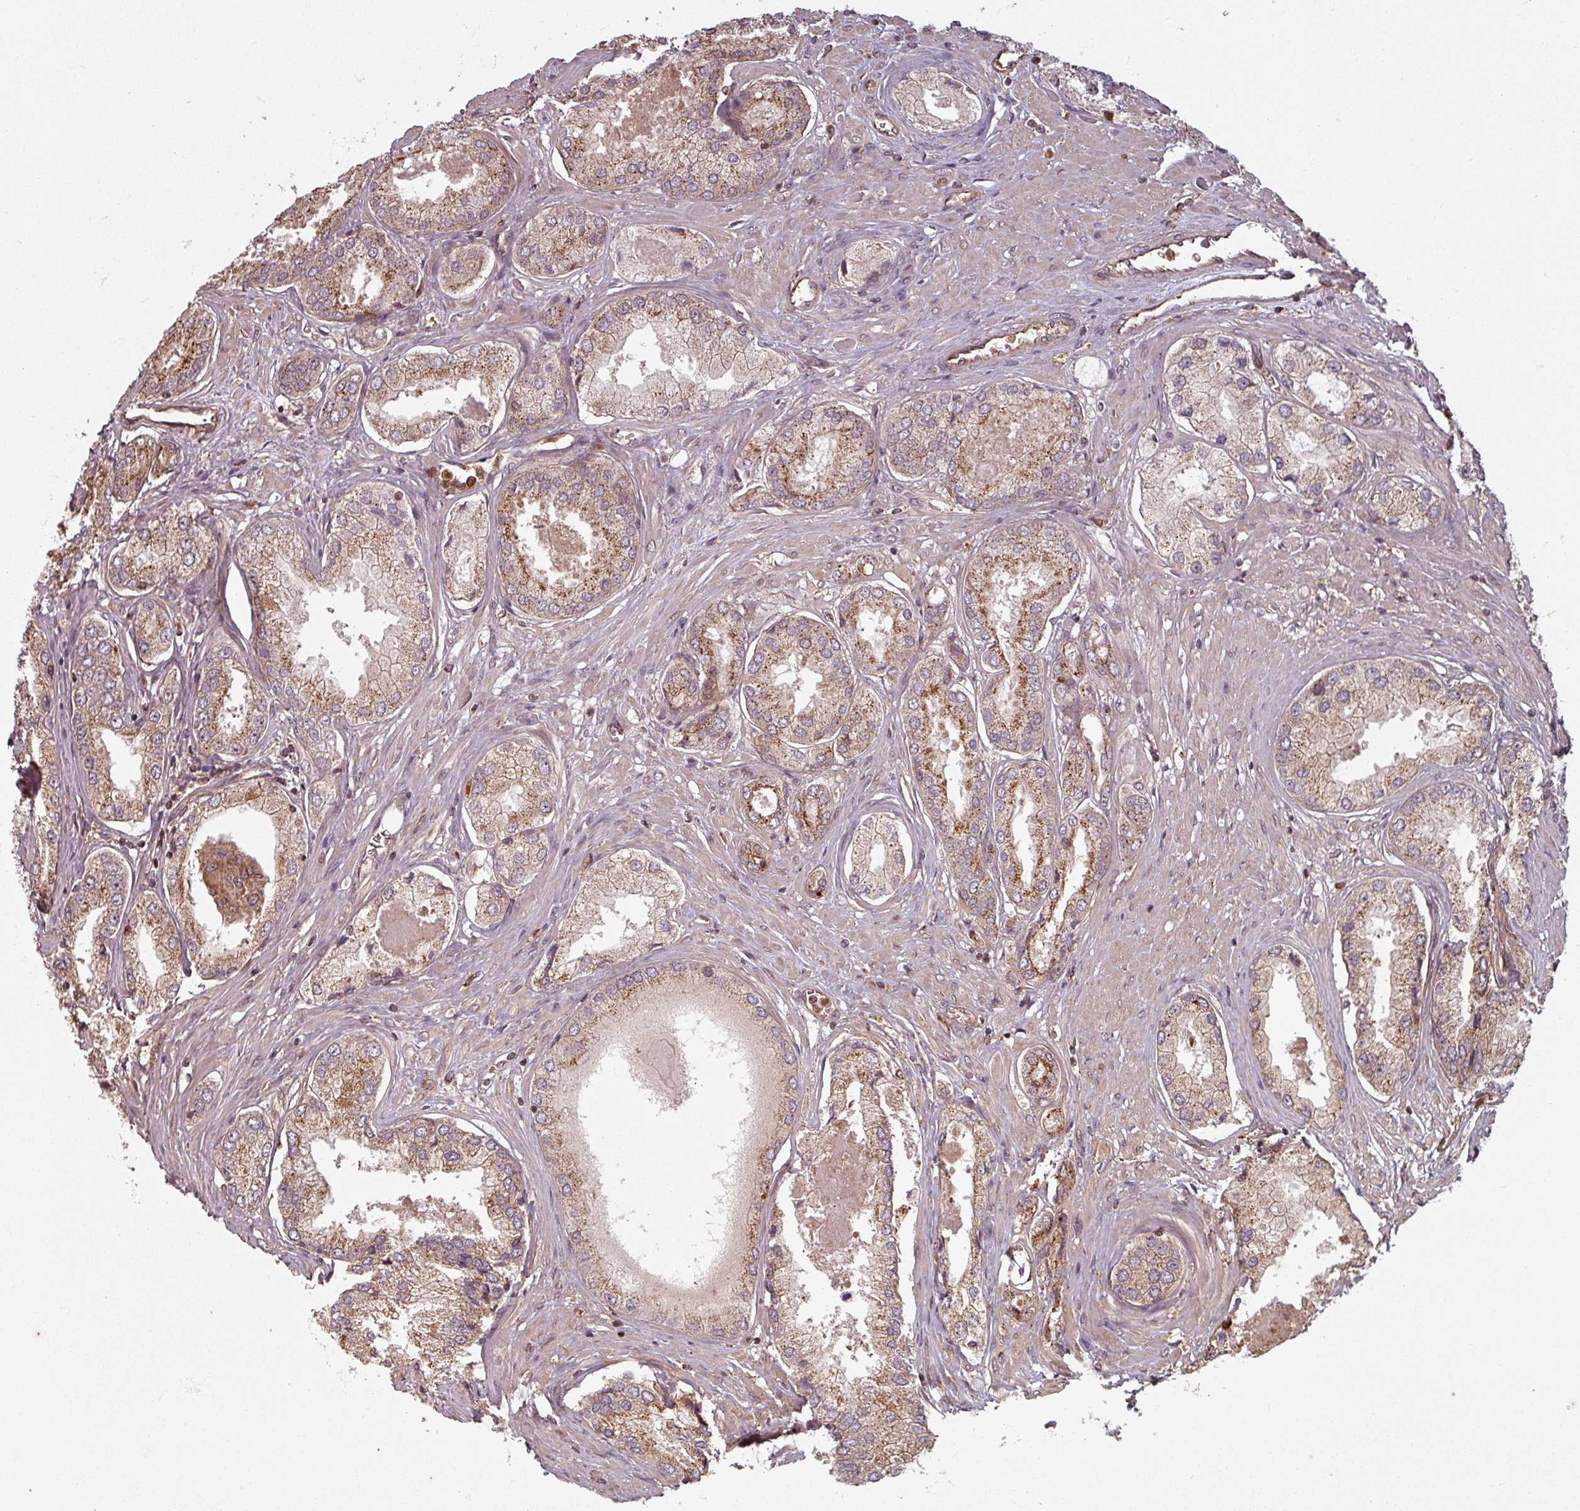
{"staining": {"intensity": "moderate", "quantity": ">75%", "location": "cytoplasmic/membranous"}, "tissue": "prostate cancer", "cell_type": "Tumor cells", "image_type": "cancer", "snomed": [{"axis": "morphology", "description": "Adenocarcinoma, Low grade"}, {"axis": "topography", "description": "Prostate"}], "caption": "Prostate cancer stained with a protein marker demonstrates moderate staining in tumor cells.", "gene": "EID1", "patient": {"sex": "male", "age": 68}}